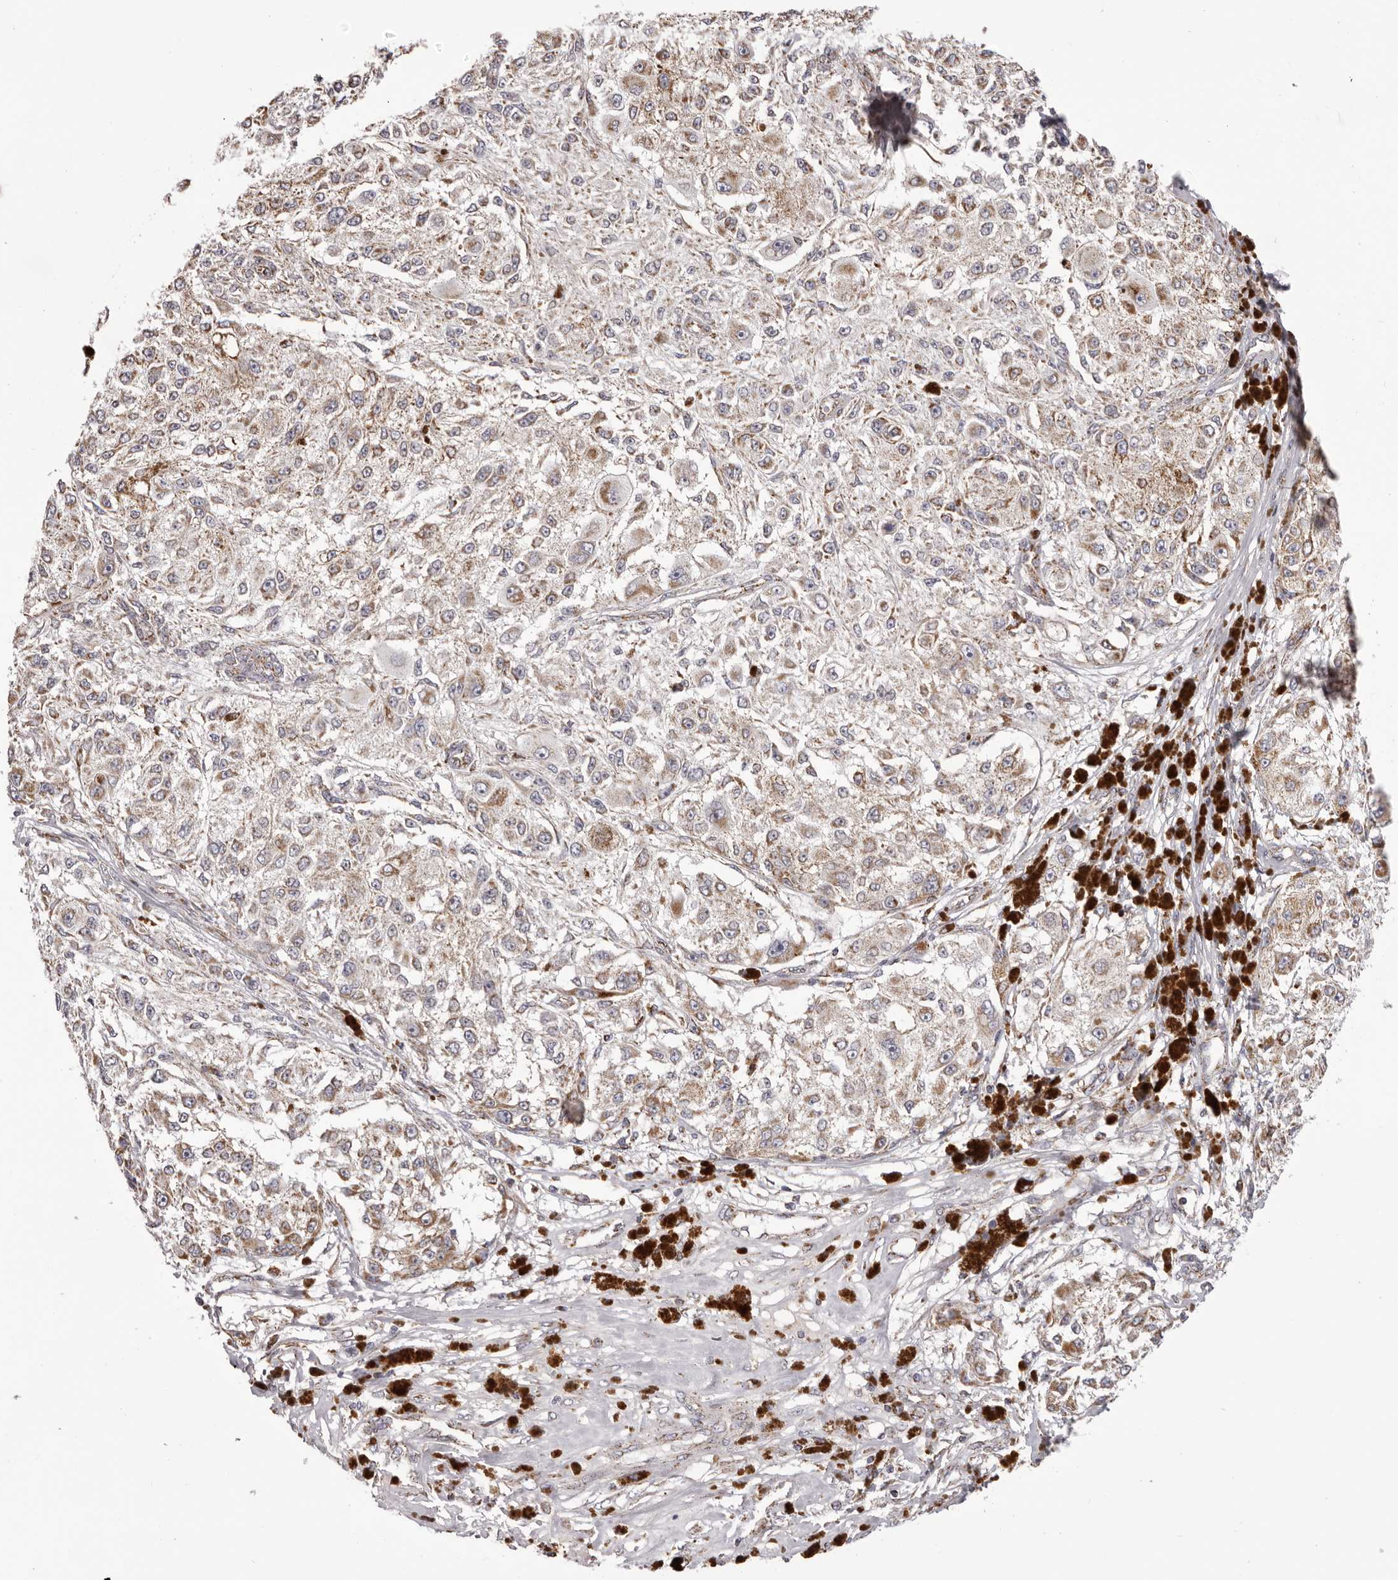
{"staining": {"intensity": "moderate", "quantity": ">75%", "location": "cytoplasmic/membranous"}, "tissue": "melanoma", "cell_type": "Tumor cells", "image_type": "cancer", "snomed": [{"axis": "morphology", "description": "Necrosis, NOS"}, {"axis": "morphology", "description": "Malignant melanoma, NOS"}, {"axis": "topography", "description": "Skin"}], "caption": "Protein staining by immunohistochemistry demonstrates moderate cytoplasmic/membranous staining in approximately >75% of tumor cells in malignant melanoma.", "gene": "CHRM2", "patient": {"sex": "female", "age": 87}}